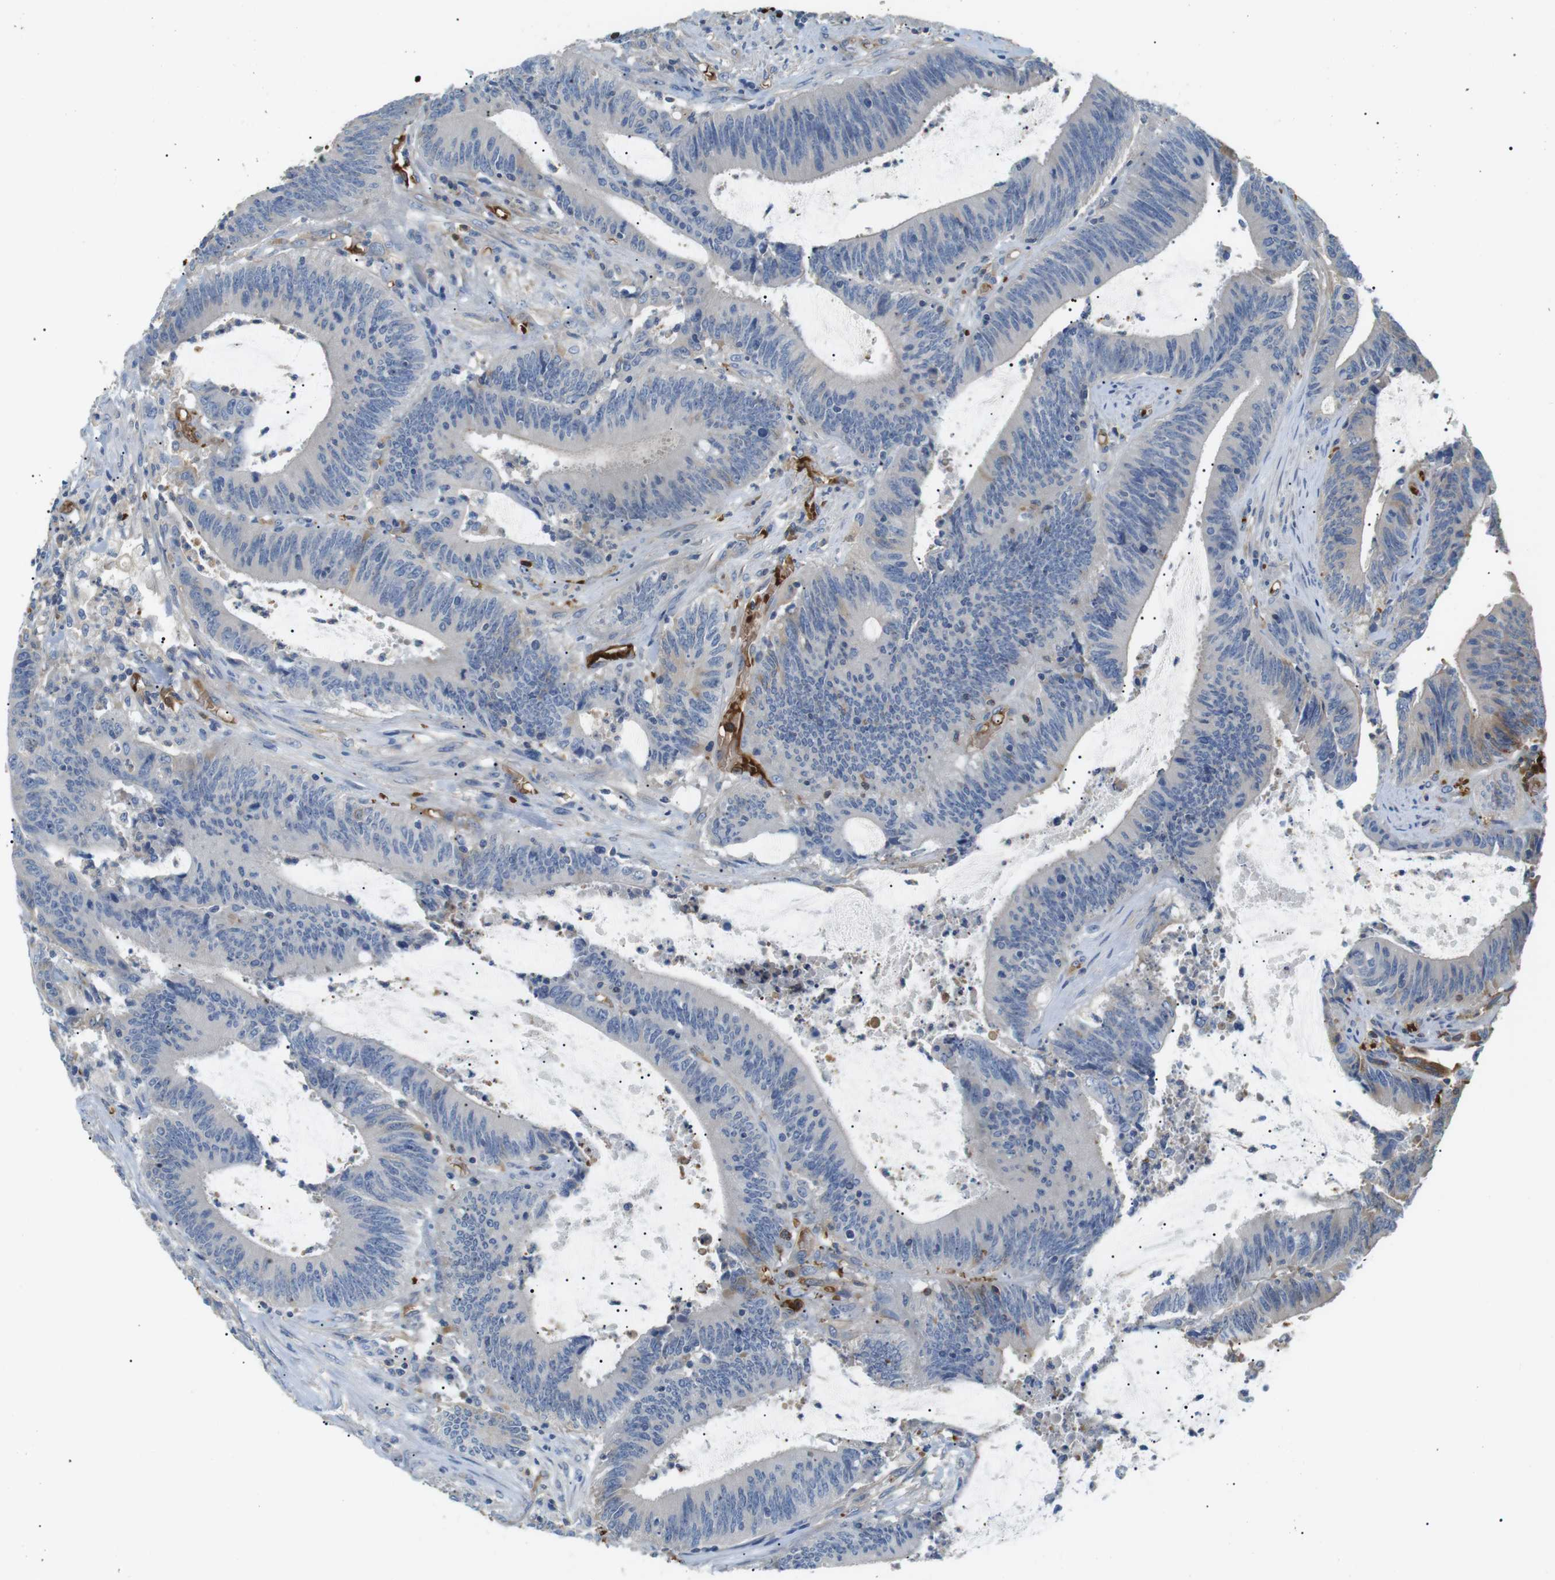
{"staining": {"intensity": "moderate", "quantity": "<25%", "location": "cytoplasmic/membranous"}, "tissue": "colorectal cancer", "cell_type": "Tumor cells", "image_type": "cancer", "snomed": [{"axis": "morphology", "description": "Normal tissue, NOS"}, {"axis": "morphology", "description": "Adenocarcinoma, NOS"}, {"axis": "topography", "description": "Rectum"}], "caption": "Brown immunohistochemical staining in human colorectal adenocarcinoma displays moderate cytoplasmic/membranous positivity in approximately <25% of tumor cells. The staining is performed using DAB brown chromogen to label protein expression. The nuclei are counter-stained blue using hematoxylin.", "gene": "ADCY10", "patient": {"sex": "female", "age": 66}}